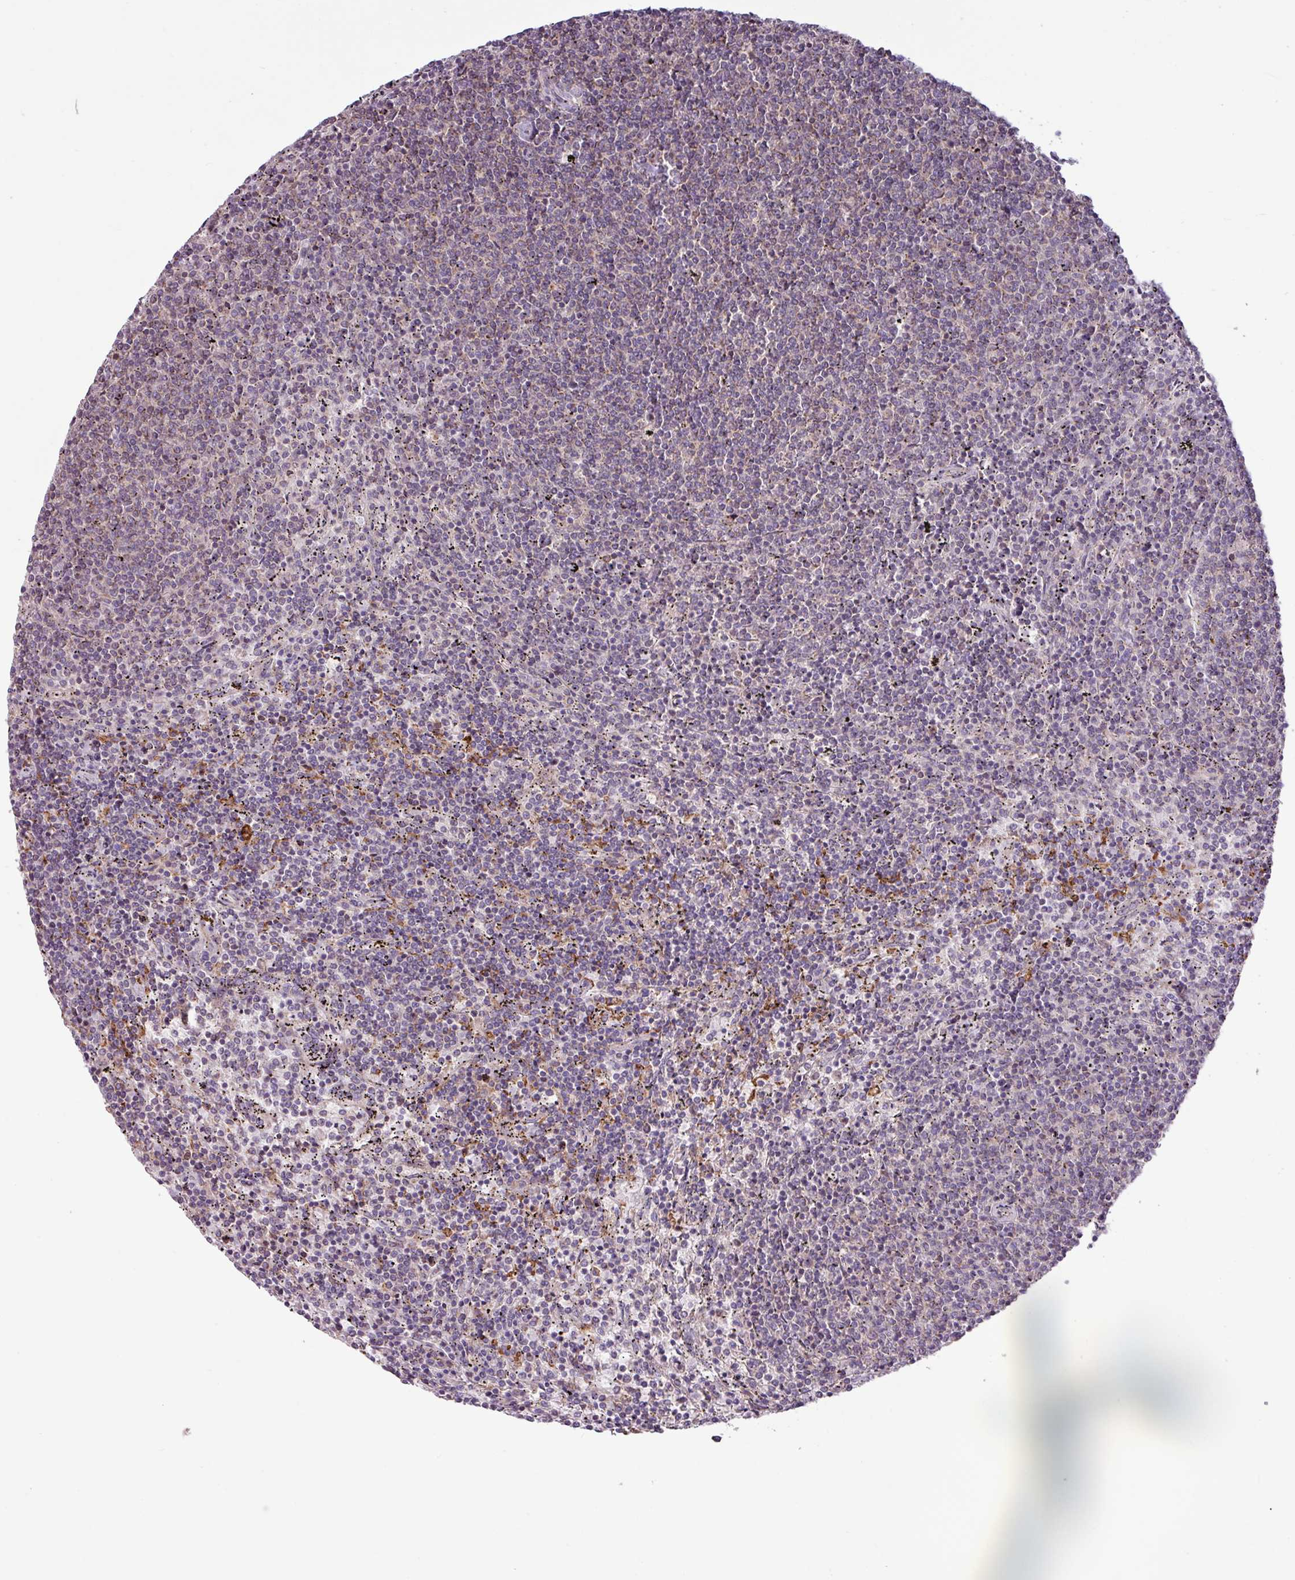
{"staining": {"intensity": "weak", "quantity": "<25%", "location": "cytoplasmic/membranous"}, "tissue": "lymphoma", "cell_type": "Tumor cells", "image_type": "cancer", "snomed": [{"axis": "morphology", "description": "Malignant lymphoma, non-Hodgkin's type, Low grade"}, {"axis": "topography", "description": "Spleen"}], "caption": "Immunohistochemistry micrograph of neoplastic tissue: low-grade malignant lymphoma, non-Hodgkin's type stained with DAB exhibits no significant protein positivity in tumor cells.", "gene": "ARHGEF25", "patient": {"sex": "female", "age": 50}}